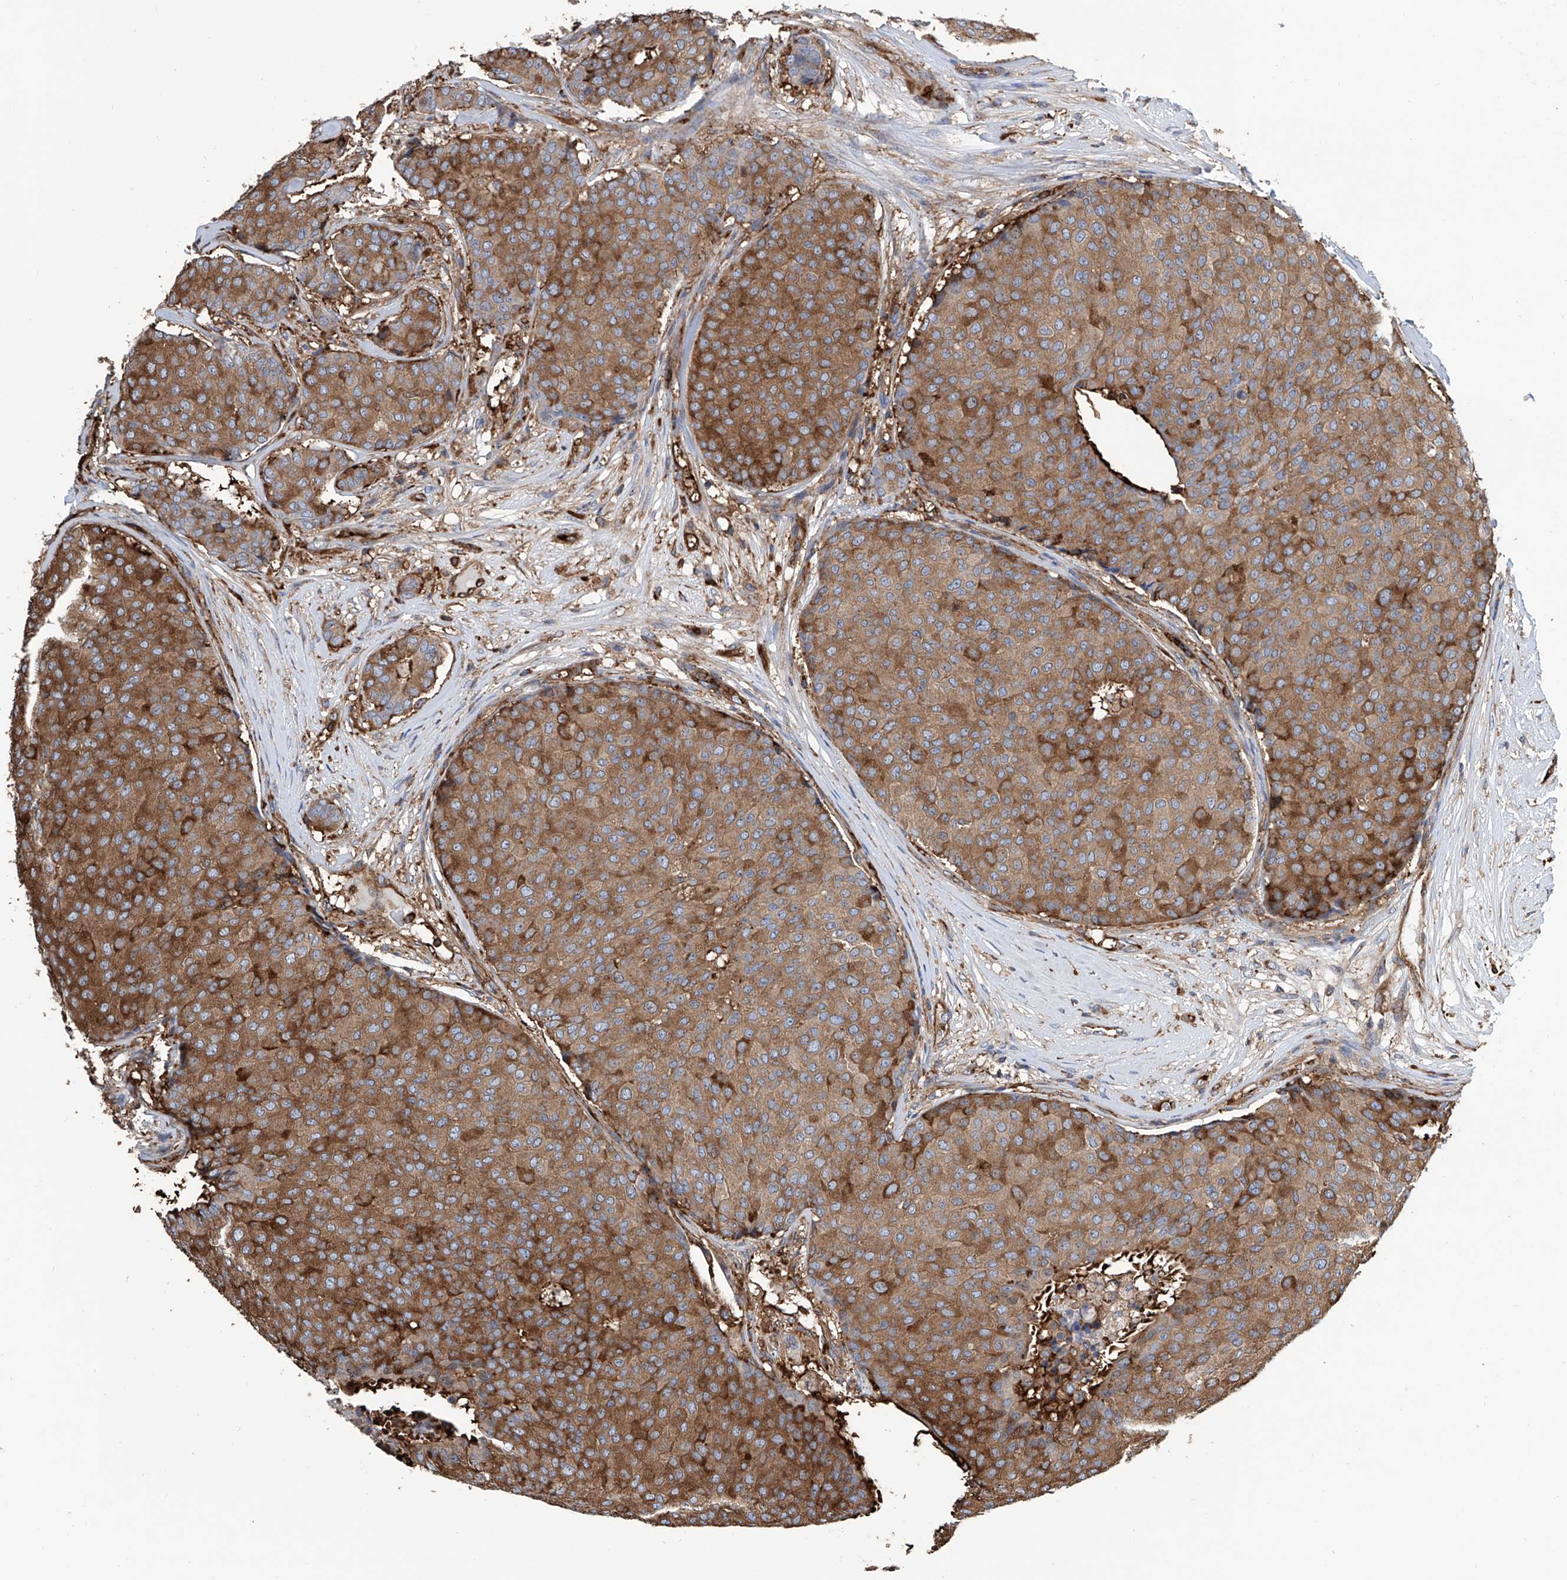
{"staining": {"intensity": "moderate", "quantity": ">75%", "location": "cytoplasmic/membranous"}, "tissue": "breast cancer", "cell_type": "Tumor cells", "image_type": "cancer", "snomed": [{"axis": "morphology", "description": "Duct carcinoma"}, {"axis": "topography", "description": "Breast"}], "caption": "The image shows staining of breast invasive ductal carcinoma, revealing moderate cytoplasmic/membranous protein expression (brown color) within tumor cells.", "gene": "ZNF484", "patient": {"sex": "female", "age": 75}}